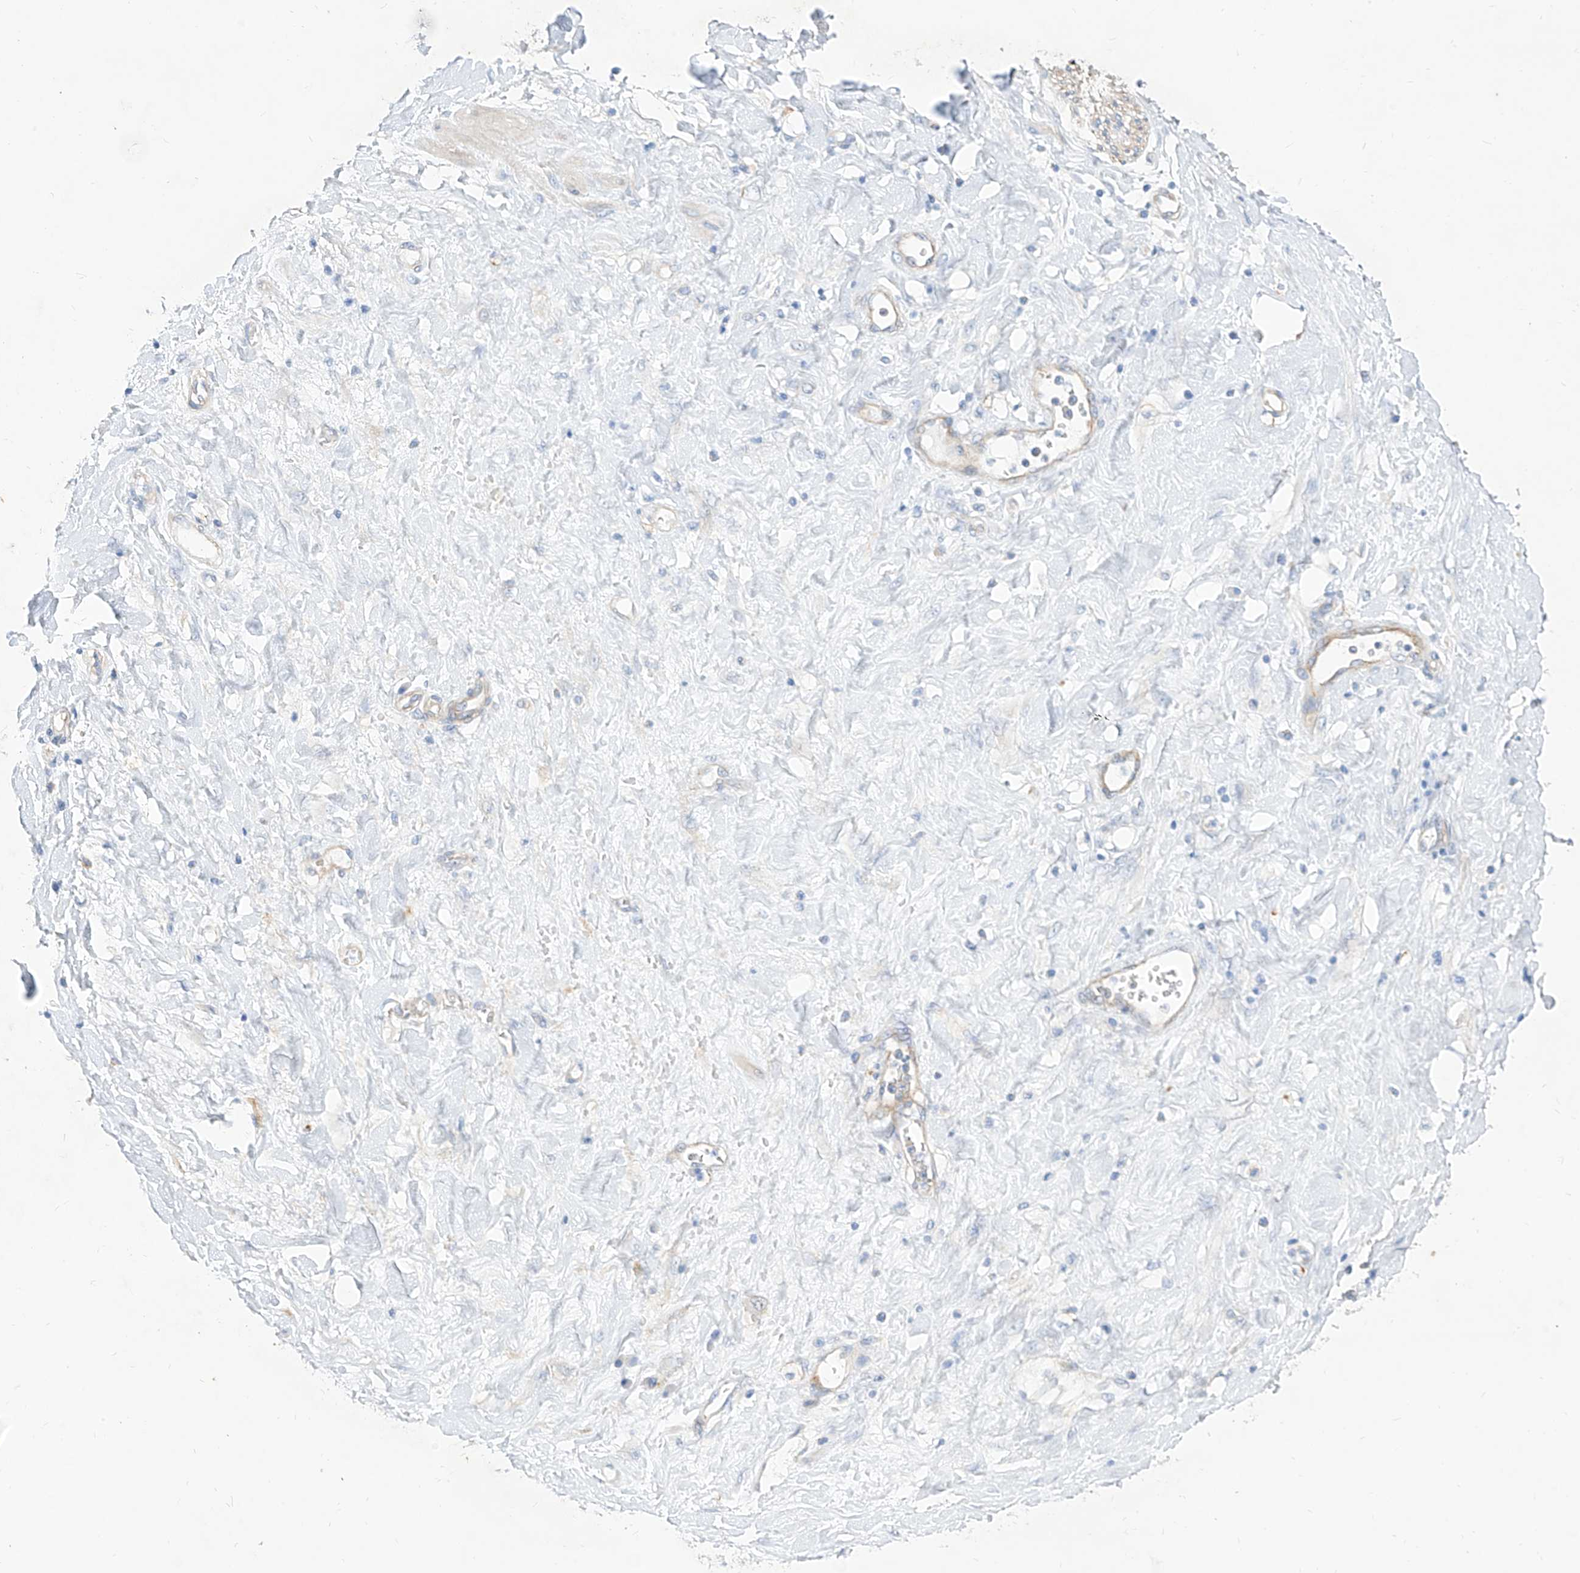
{"staining": {"intensity": "negative", "quantity": "none", "location": "none"}, "tissue": "soft tissue", "cell_type": "Fibroblasts", "image_type": "normal", "snomed": [{"axis": "morphology", "description": "Normal tissue, NOS"}, {"axis": "morphology", "description": "Adenocarcinoma, NOS"}, {"axis": "topography", "description": "Pancreas"}, {"axis": "topography", "description": "Peripheral nerve tissue"}], "caption": "High magnification brightfield microscopy of benign soft tissue stained with DAB (3,3'-diaminobenzidine) (brown) and counterstained with hematoxylin (blue): fibroblasts show no significant staining.", "gene": "SCGB2A1", "patient": {"sex": "male", "age": 59}}